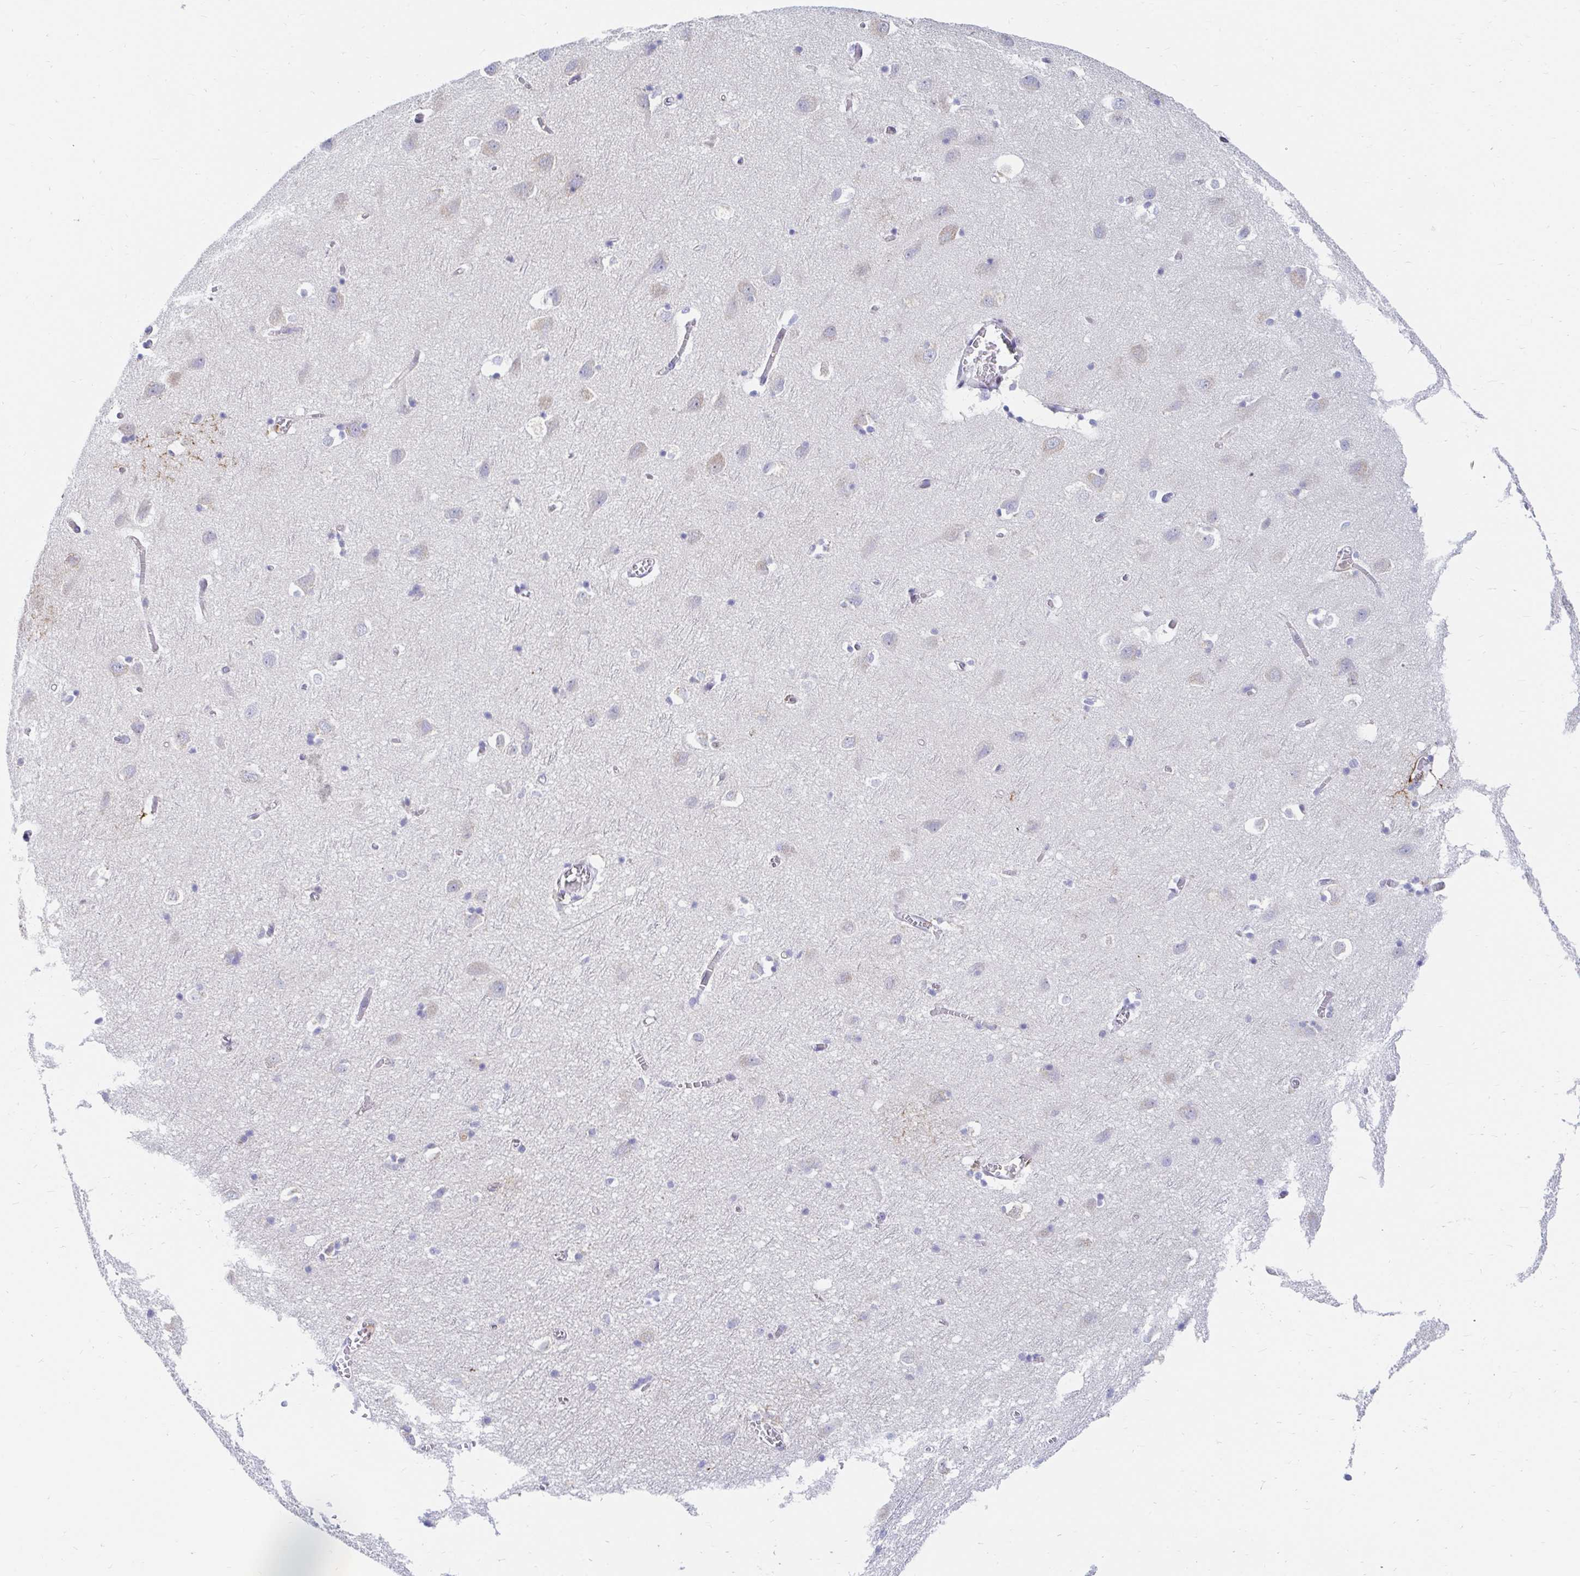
{"staining": {"intensity": "negative", "quantity": "none", "location": "none"}, "tissue": "cerebral cortex", "cell_type": "Endothelial cells", "image_type": "normal", "snomed": [{"axis": "morphology", "description": "Normal tissue, NOS"}, {"axis": "topography", "description": "Cerebral cortex"}], "caption": "Immunohistochemistry (IHC) micrograph of normal human cerebral cortex stained for a protein (brown), which shows no expression in endothelial cells.", "gene": "HINFP", "patient": {"sex": "male", "age": 70}}